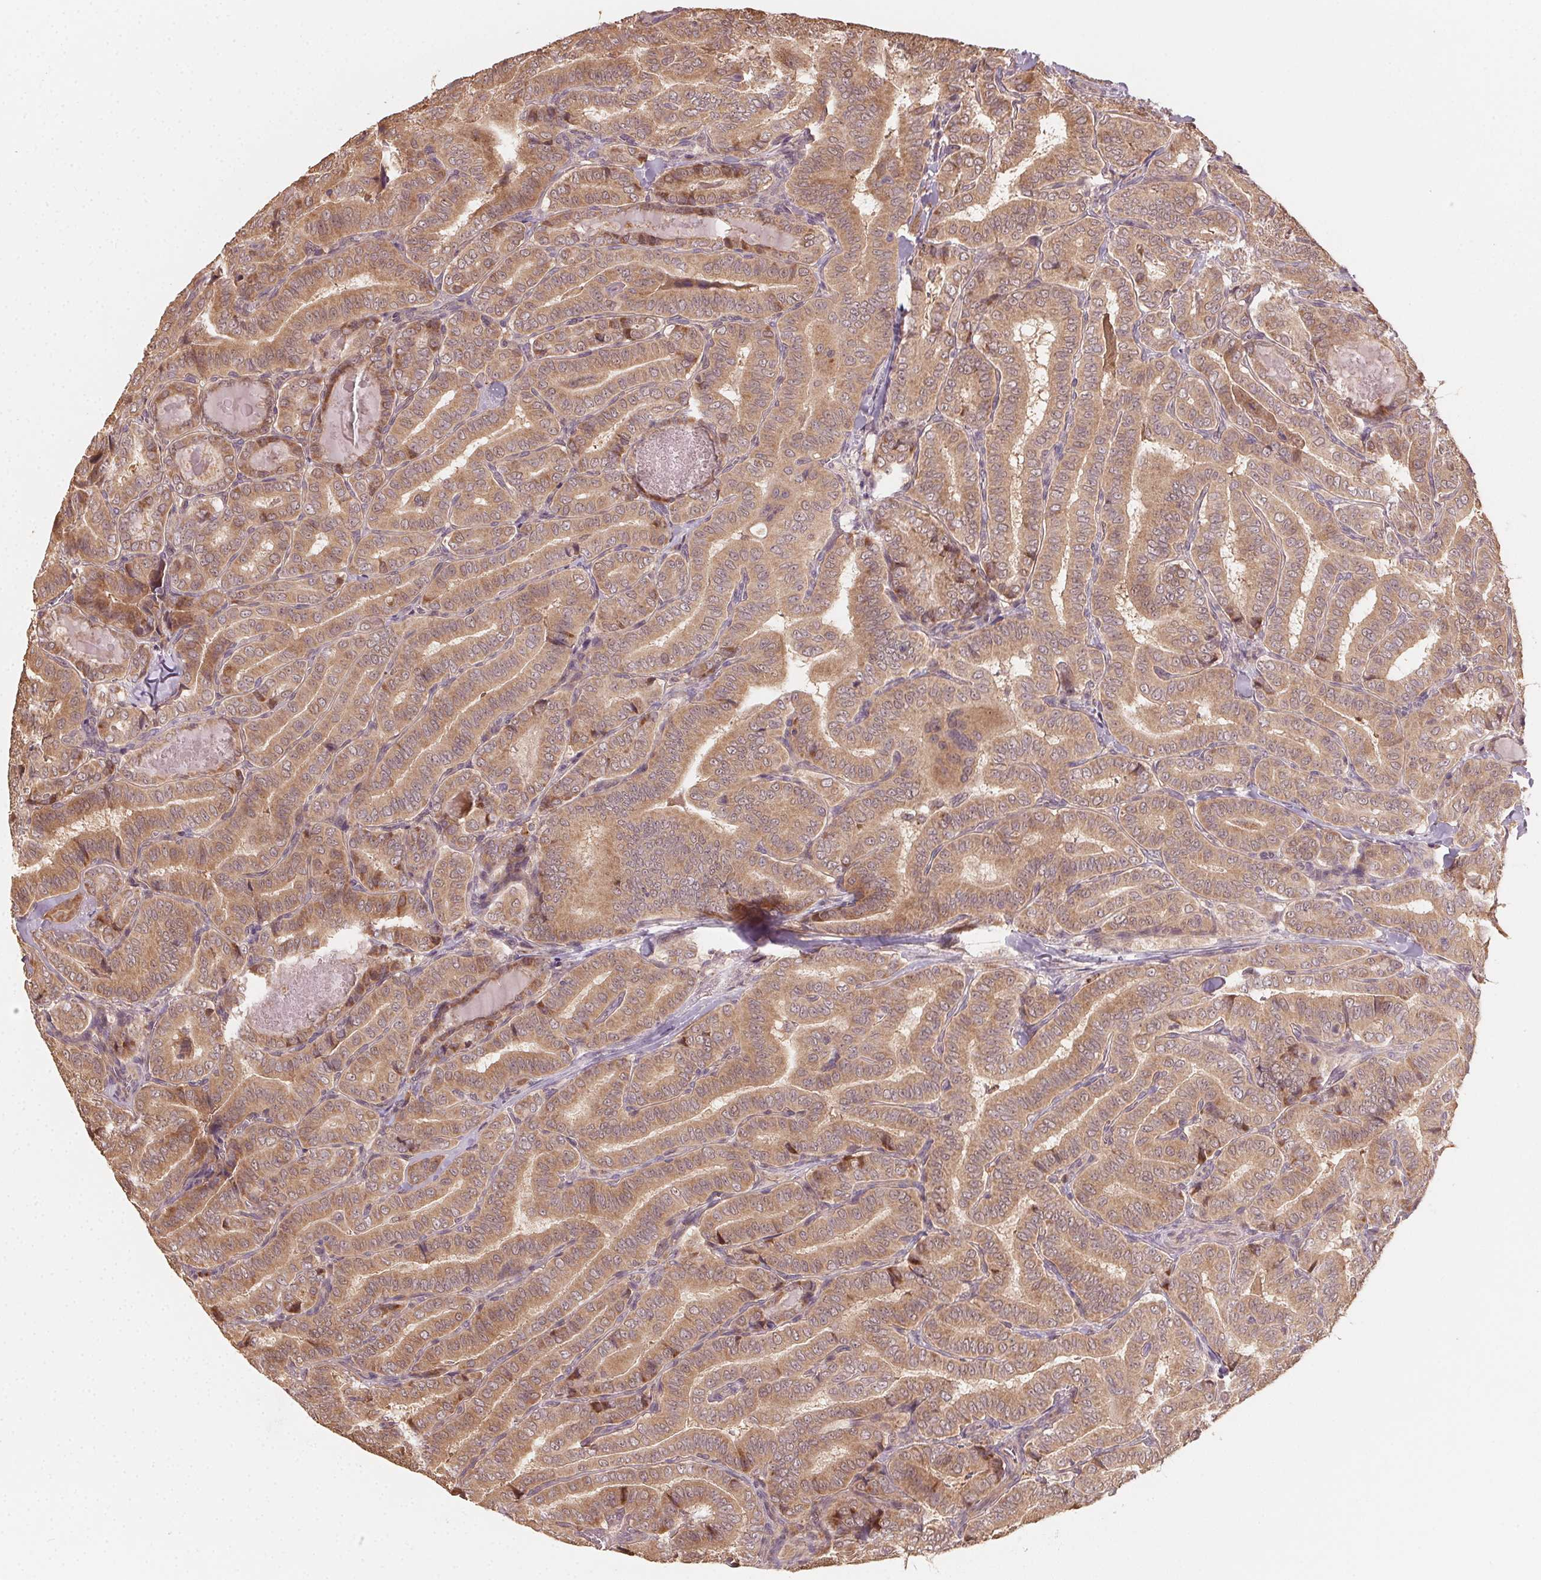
{"staining": {"intensity": "moderate", "quantity": ">75%", "location": "cytoplasmic/membranous"}, "tissue": "thyroid cancer", "cell_type": "Tumor cells", "image_type": "cancer", "snomed": [{"axis": "morphology", "description": "Papillary adenocarcinoma, NOS"}, {"axis": "morphology", "description": "Papillary adenoma metastatic"}, {"axis": "topography", "description": "Thyroid gland"}], "caption": "Thyroid cancer was stained to show a protein in brown. There is medium levels of moderate cytoplasmic/membranous expression in approximately >75% of tumor cells. The staining is performed using DAB brown chromogen to label protein expression. The nuclei are counter-stained blue using hematoxylin.", "gene": "WBP2", "patient": {"sex": "female", "age": 50}}